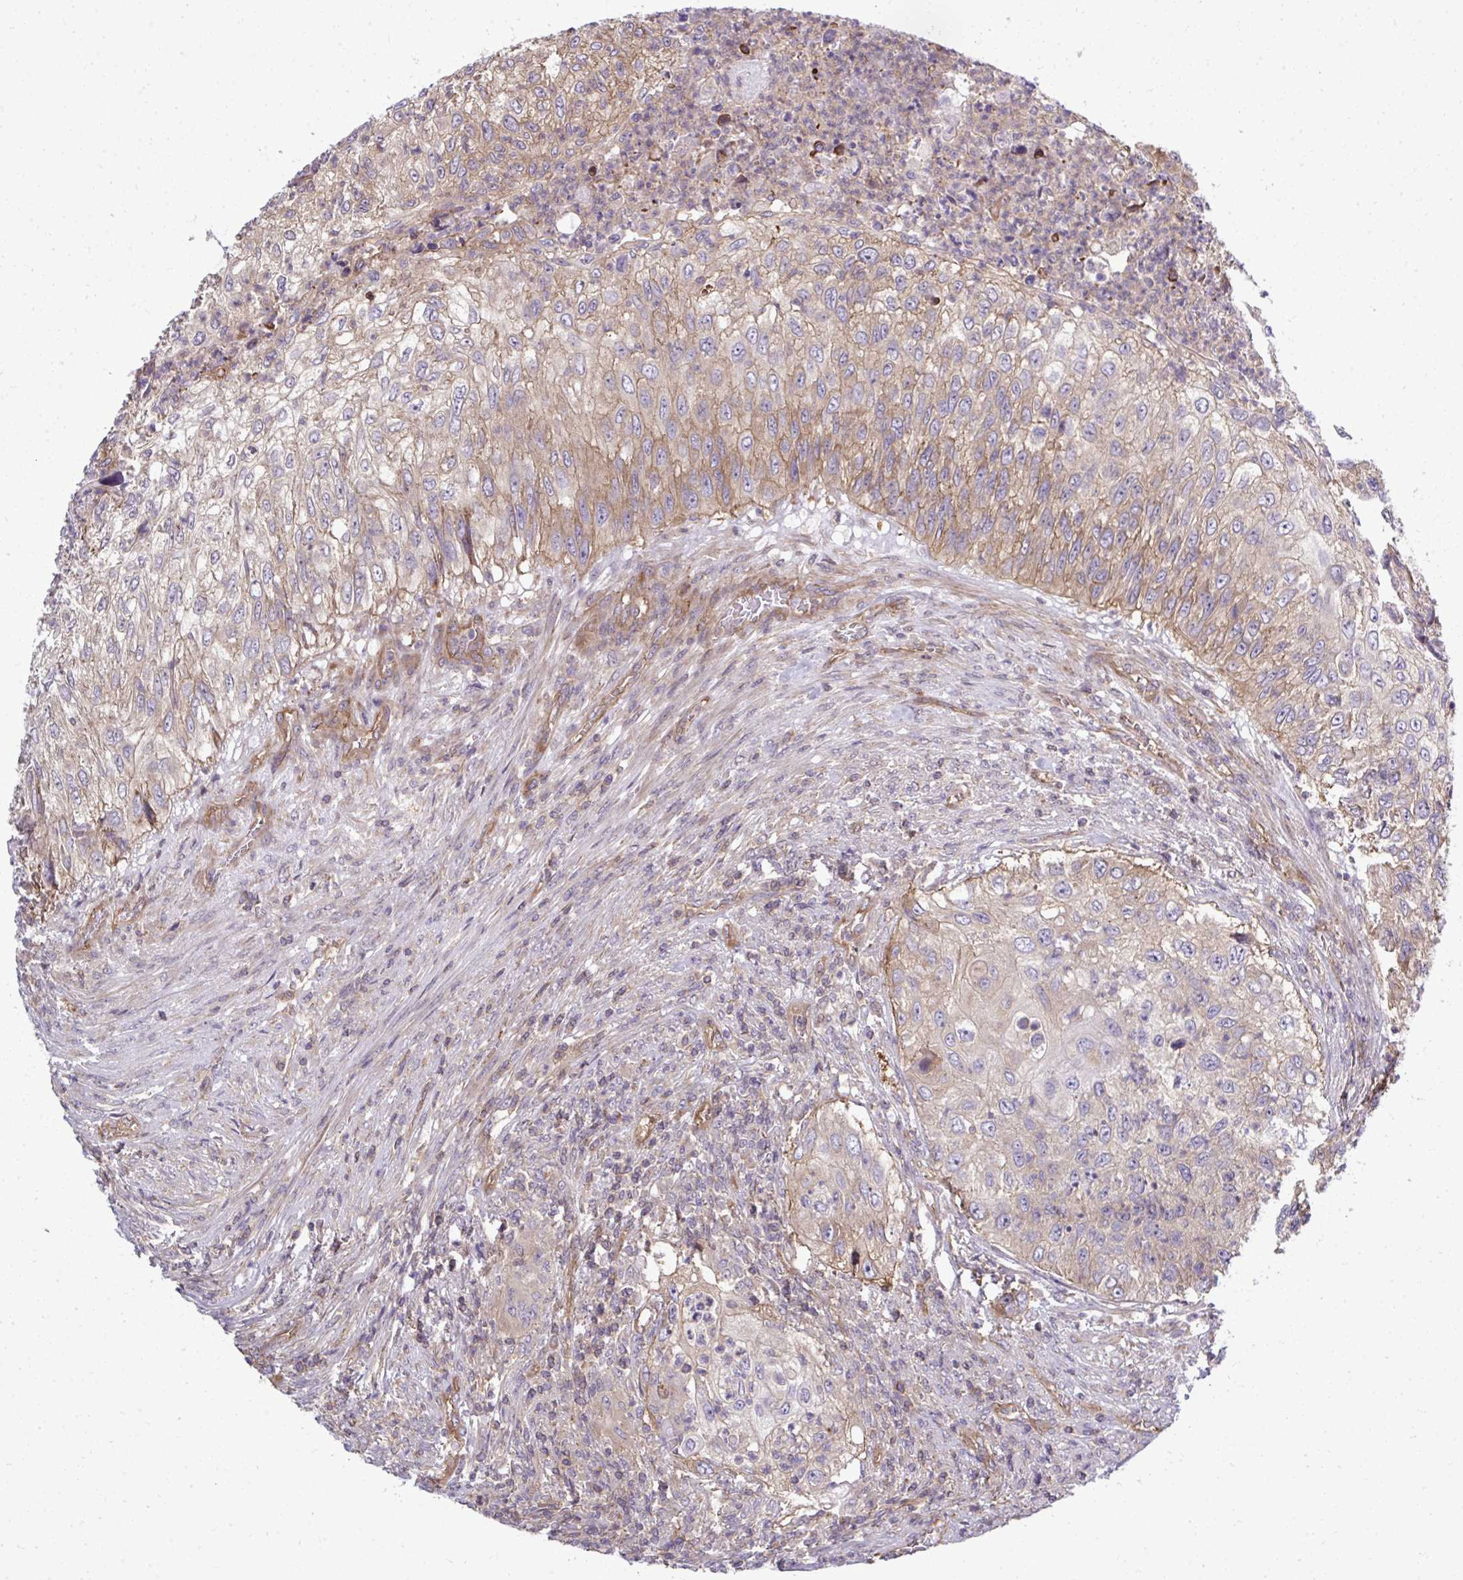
{"staining": {"intensity": "moderate", "quantity": "25%-75%", "location": "cytoplasmic/membranous"}, "tissue": "urothelial cancer", "cell_type": "Tumor cells", "image_type": "cancer", "snomed": [{"axis": "morphology", "description": "Urothelial carcinoma, High grade"}, {"axis": "topography", "description": "Urinary bladder"}], "caption": "Protein staining reveals moderate cytoplasmic/membranous expression in about 25%-75% of tumor cells in urothelial cancer.", "gene": "FUT10", "patient": {"sex": "female", "age": 60}}